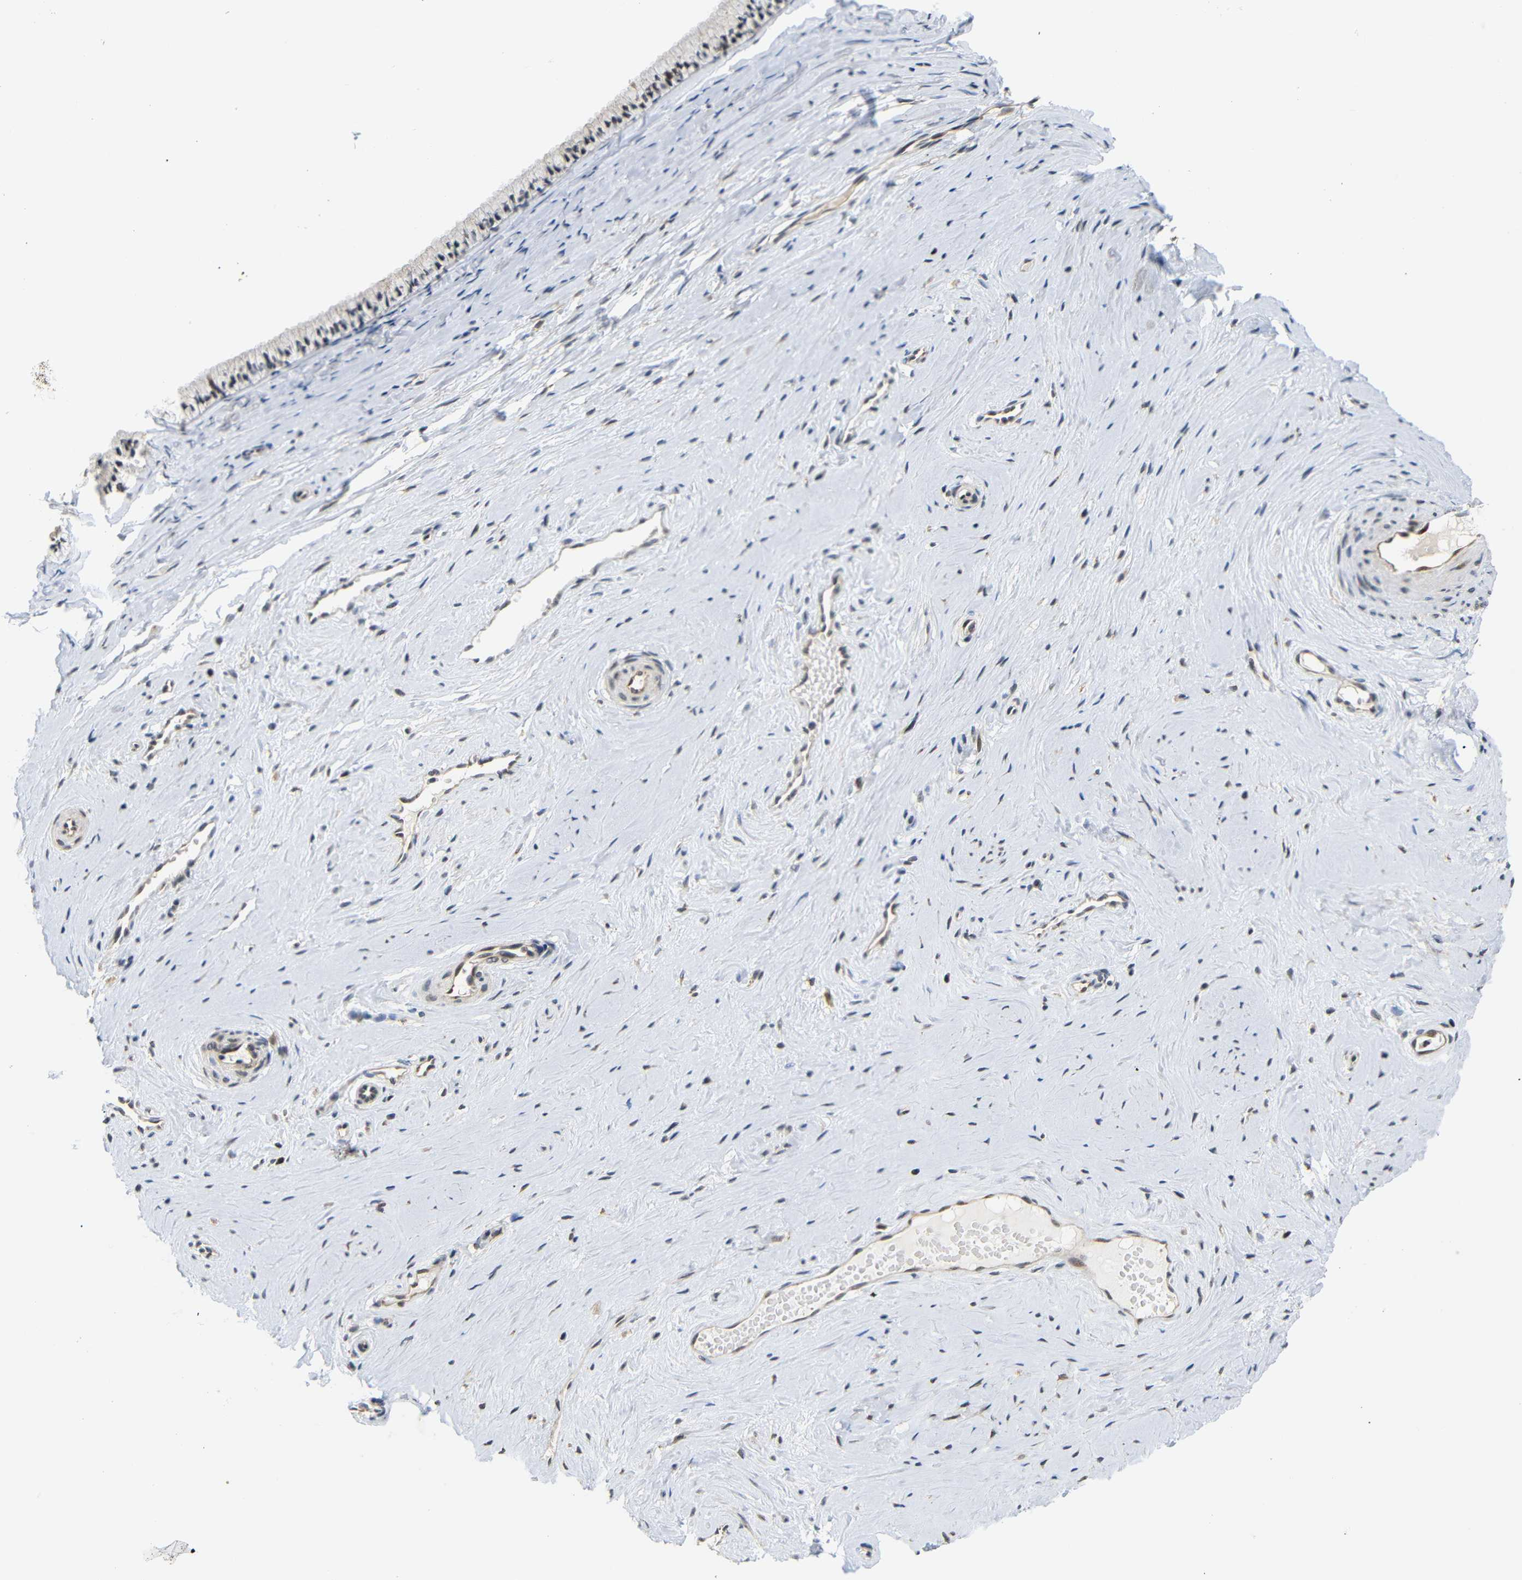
{"staining": {"intensity": "negative", "quantity": "none", "location": "none"}, "tissue": "cervix", "cell_type": "Glandular cells", "image_type": "normal", "snomed": [{"axis": "morphology", "description": "Normal tissue, NOS"}, {"axis": "topography", "description": "Cervix"}], "caption": "Immunohistochemistry micrograph of normal cervix stained for a protein (brown), which reveals no expression in glandular cells.", "gene": "GJA5", "patient": {"sex": "female", "age": 39}}